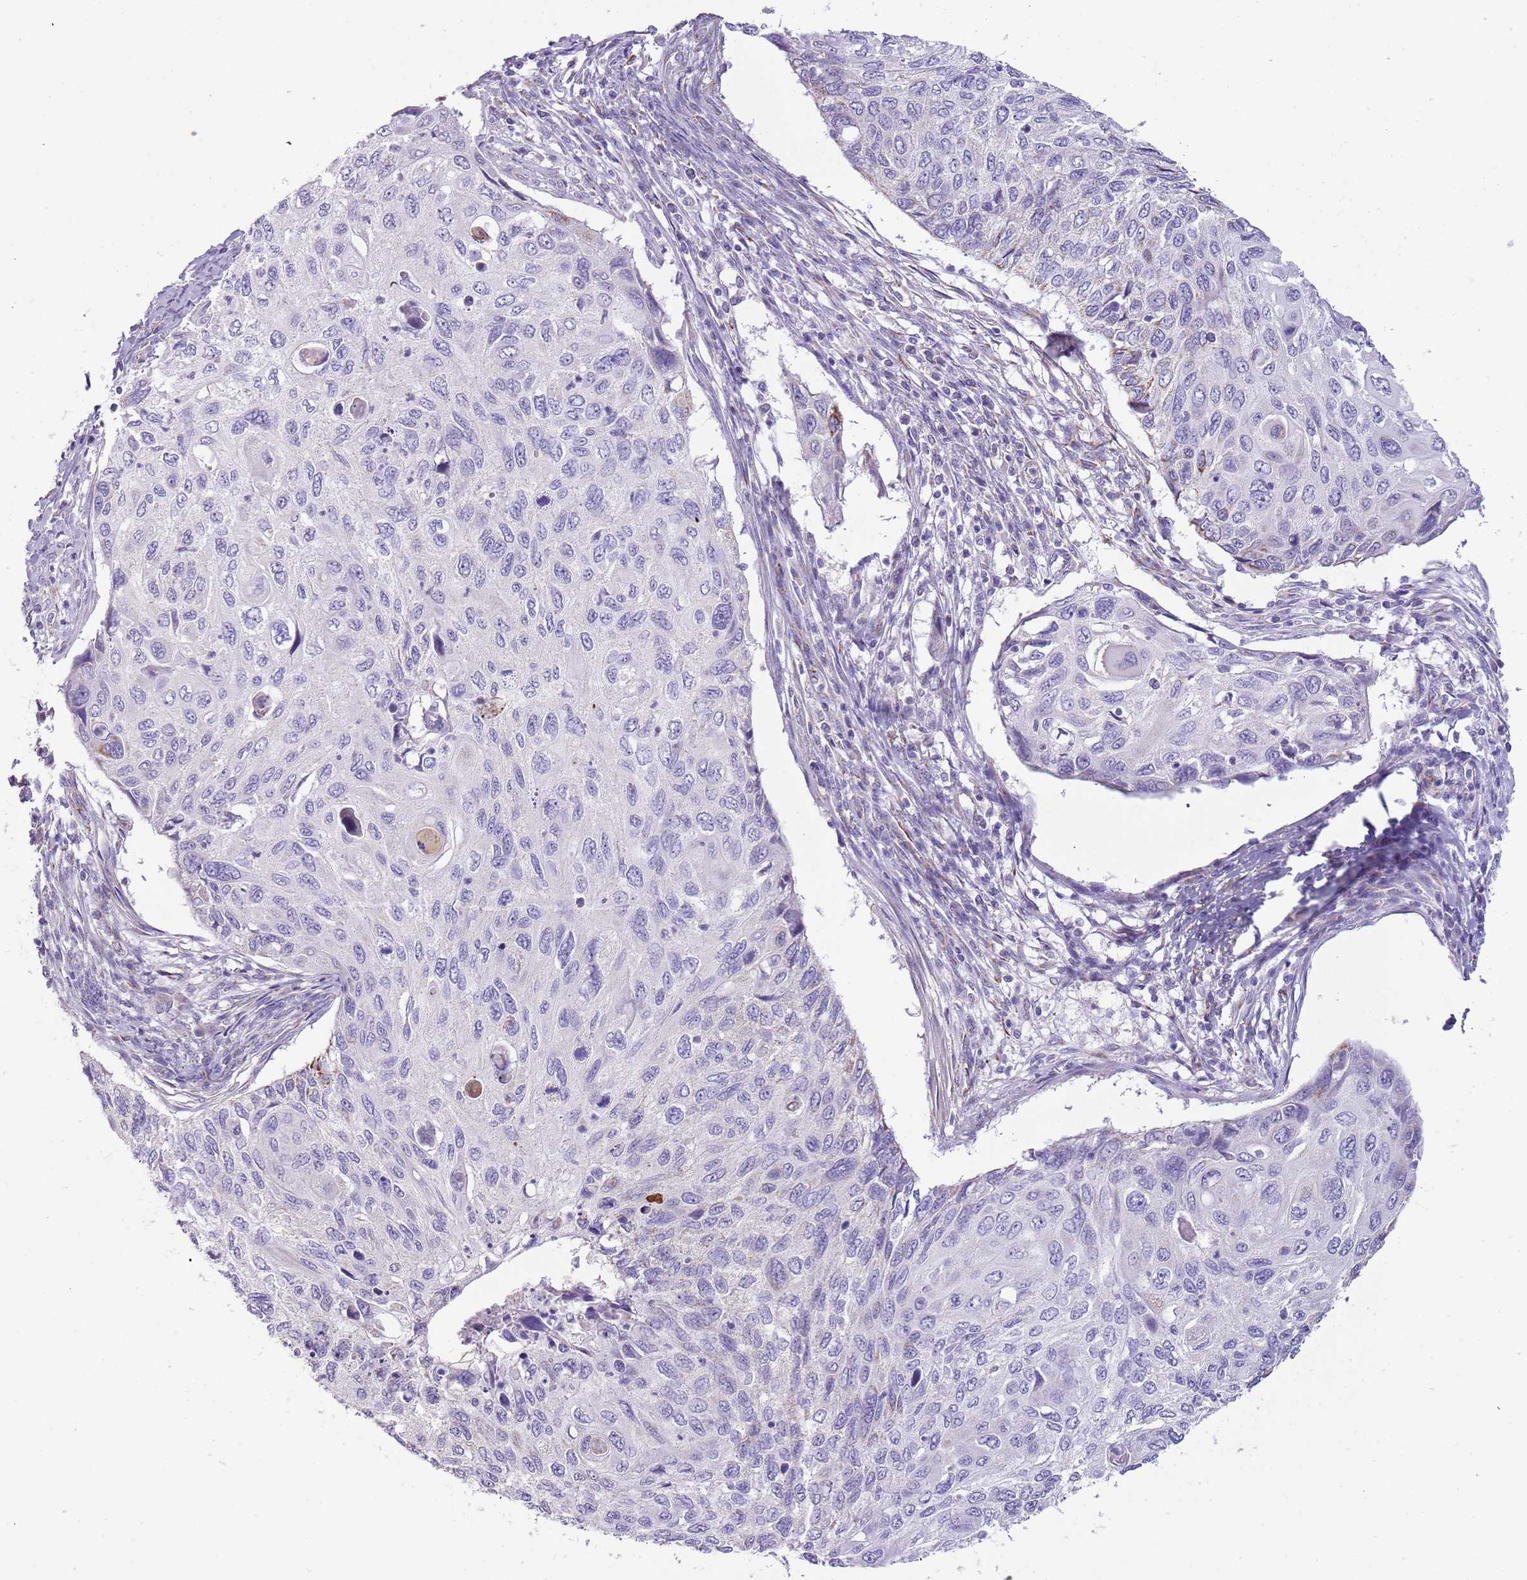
{"staining": {"intensity": "negative", "quantity": "none", "location": "none"}, "tissue": "cervical cancer", "cell_type": "Tumor cells", "image_type": "cancer", "snomed": [{"axis": "morphology", "description": "Squamous cell carcinoma, NOS"}, {"axis": "topography", "description": "Cervix"}], "caption": "Protein analysis of cervical cancer shows no significant positivity in tumor cells.", "gene": "RNF222", "patient": {"sex": "female", "age": 70}}